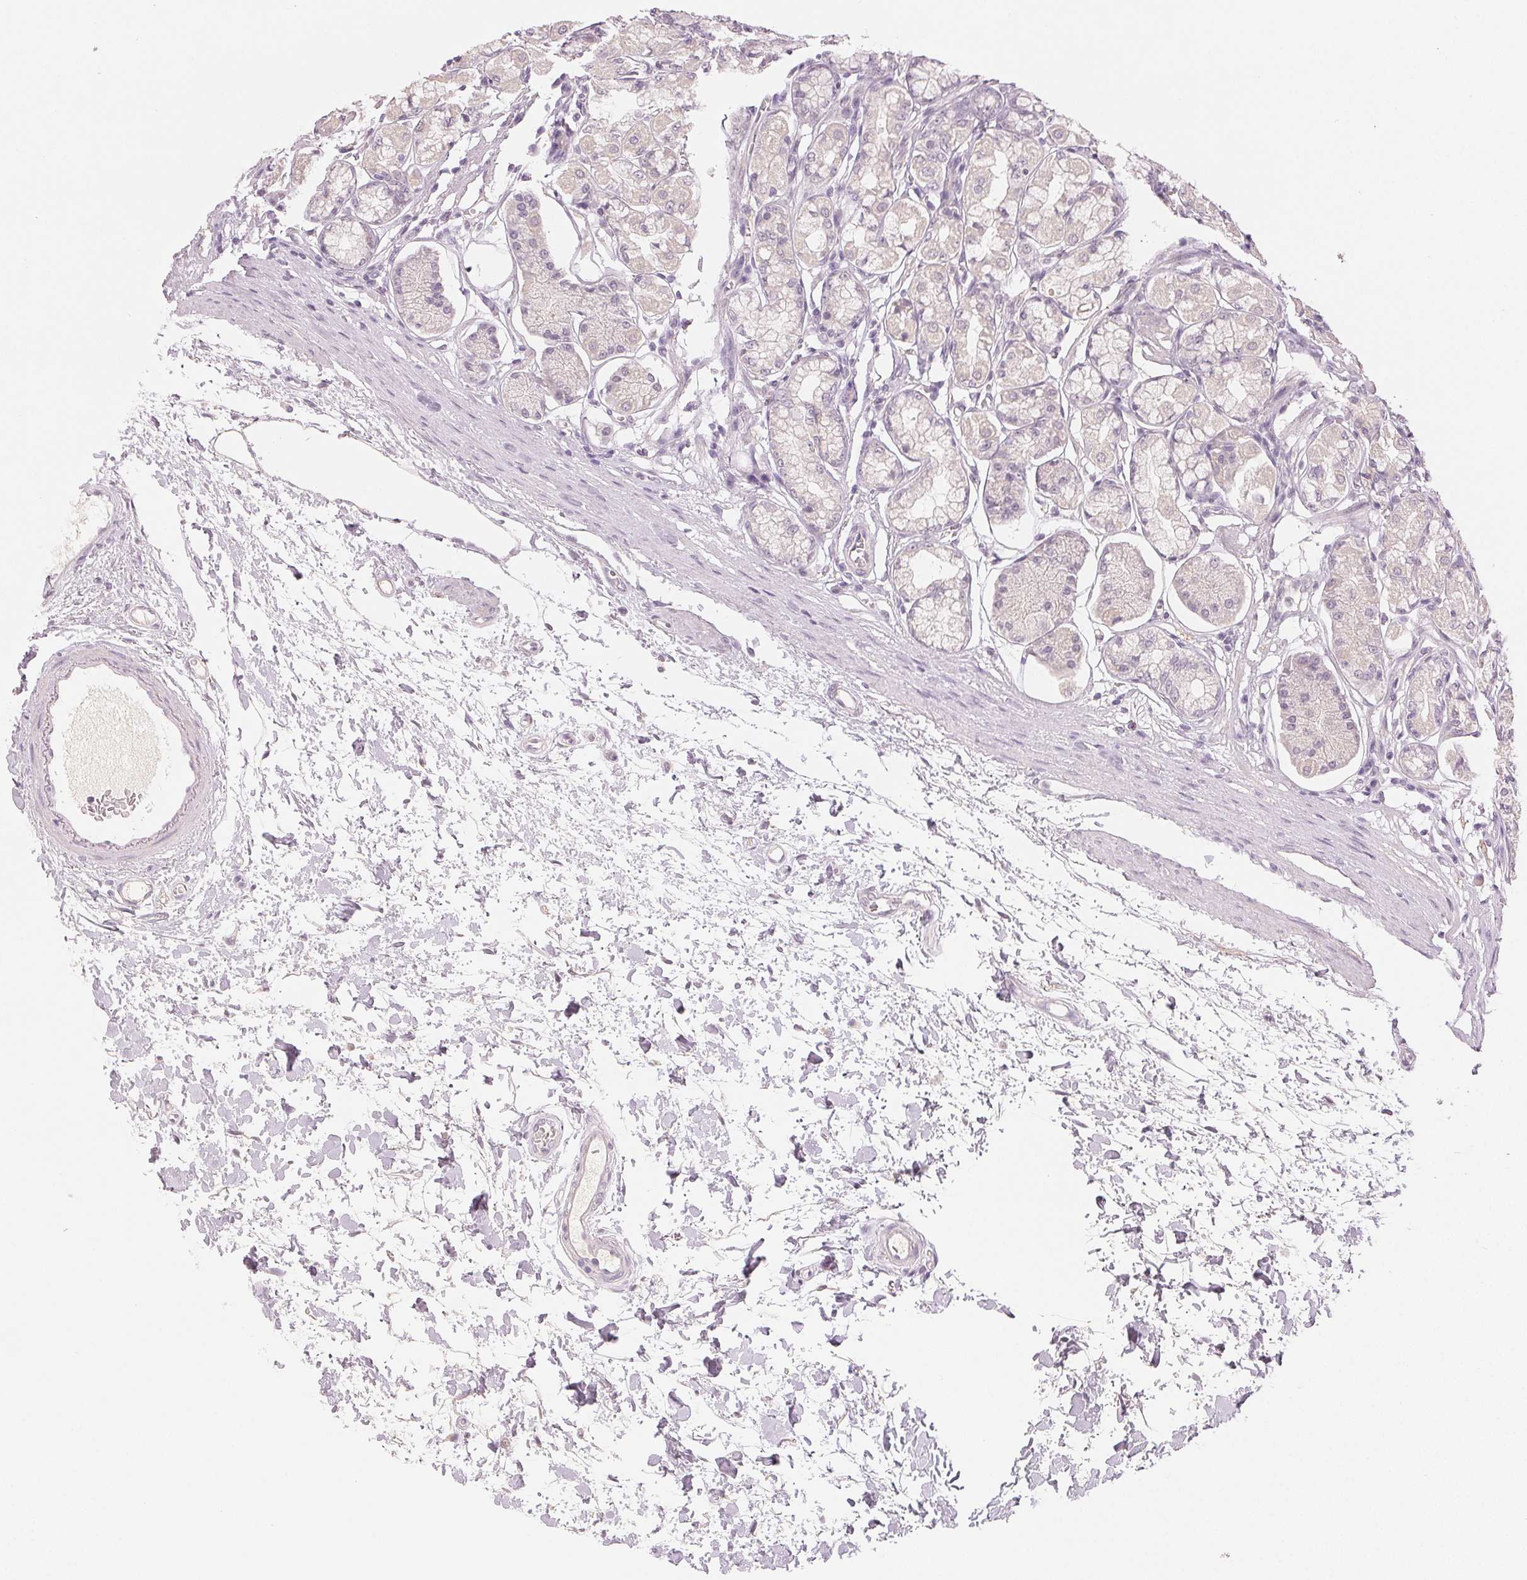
{"staining": {"intensity": "negative", "quantity": "none", "location": "none"}, "tissue": "stomach", "cell_type": "Glandular cells", "image_type": "normal", "snomed": [{"axis": "morphology", "description": "Normal tissue, NOS"}, {"axis": "topography", "description": "Stomach"}, {"axis": "topography", "description": "Stomach, lower"}], "caption": "This is an immunohistochemistry (IHC) histopathology image of unremarkable human stomach. There is no positivity in glandular cells.", "gene": "MAP1LC3A", "patient": {"sex": "male", "age": 76}}